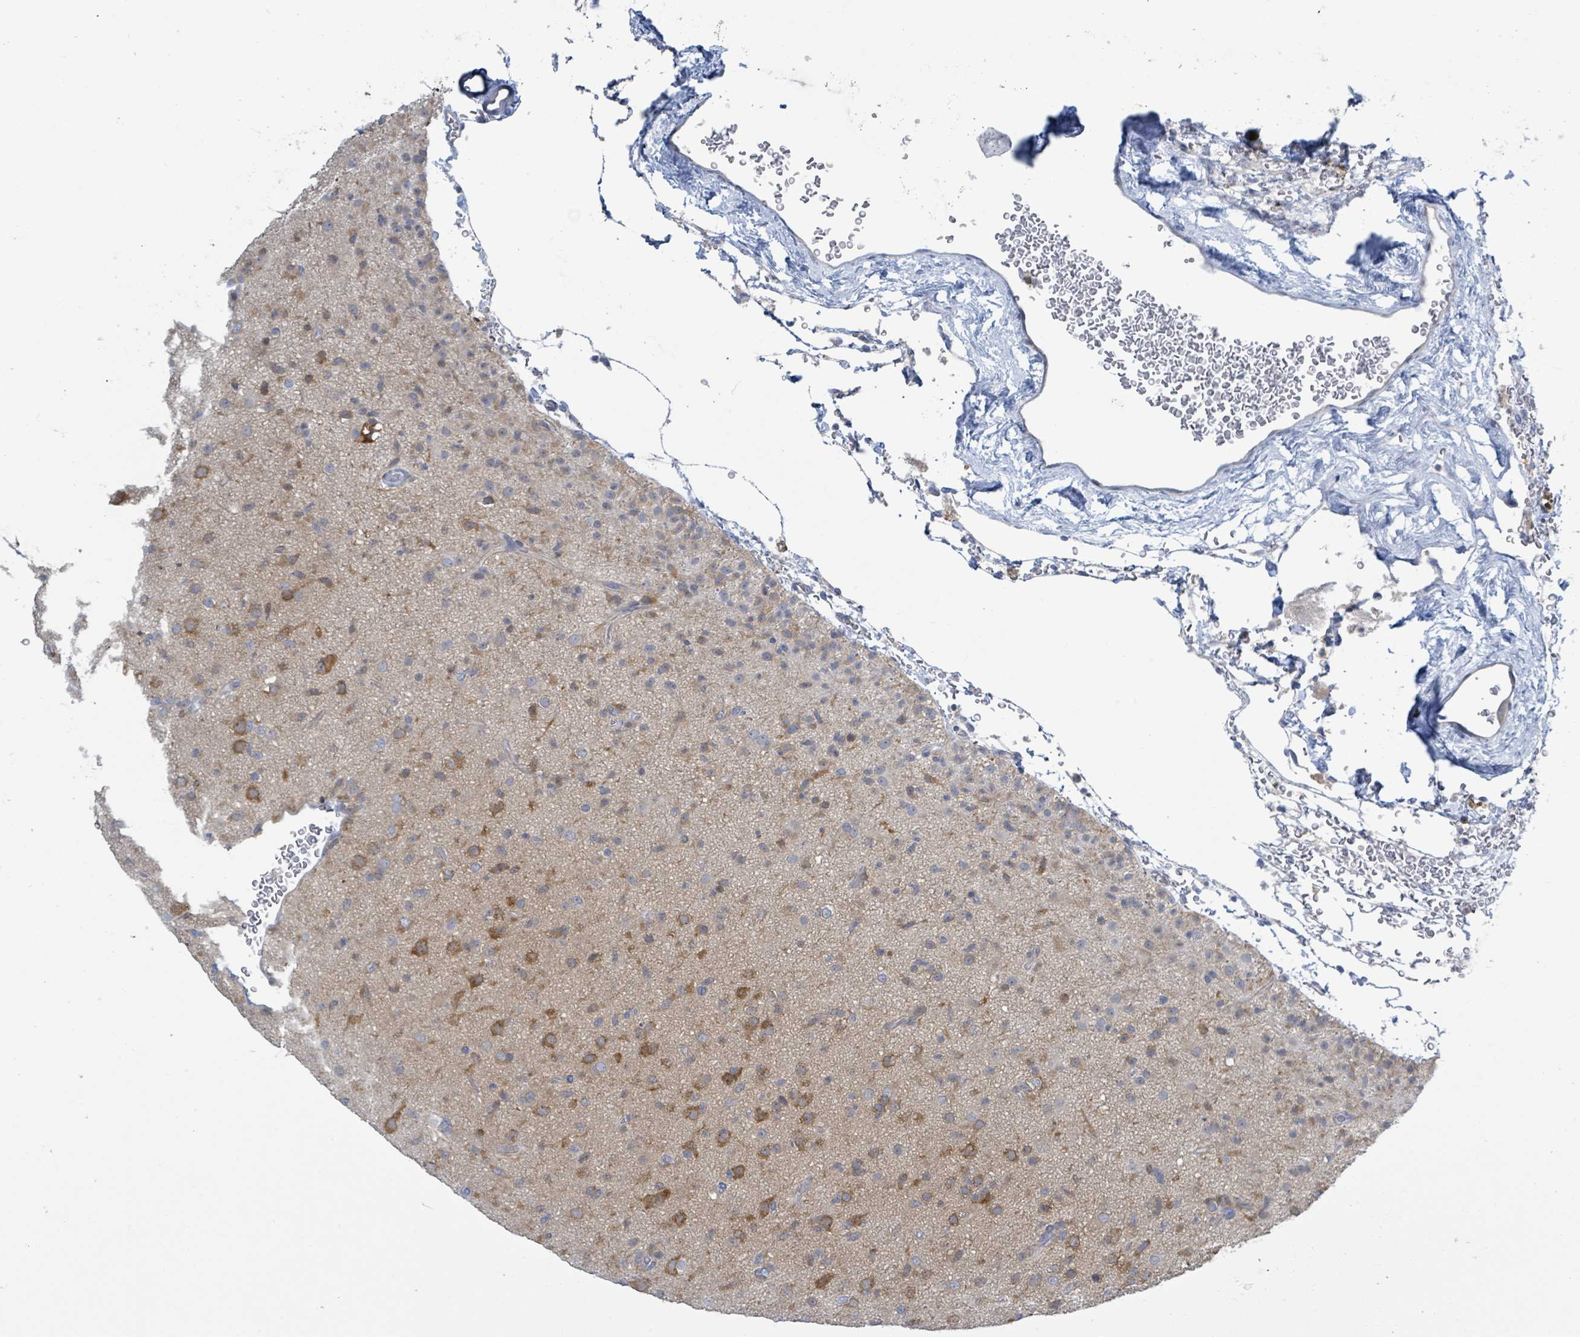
{"staining": {"intensity": "moderate", "quantity": "25%-75%", "location": "cytoplasmic/membranous"}, "tissue": "glioma", "cell_type": "Tumor cells", "image_type": "cancer", "snomed": [{"axis": "morphology", "description": "Glioma, malignant, Low grade"}, {"axis": "topography", "description": "Brain"}], "caption": "Immunohistochemistry of glioma shows medium levels of moderate cytoplasmic/membranous staining in about 25%-75% of tumor cells. Nuclei are stained in blue.", "gene": "DGKZ", "patient": {"sex": "male", "age": 65}}